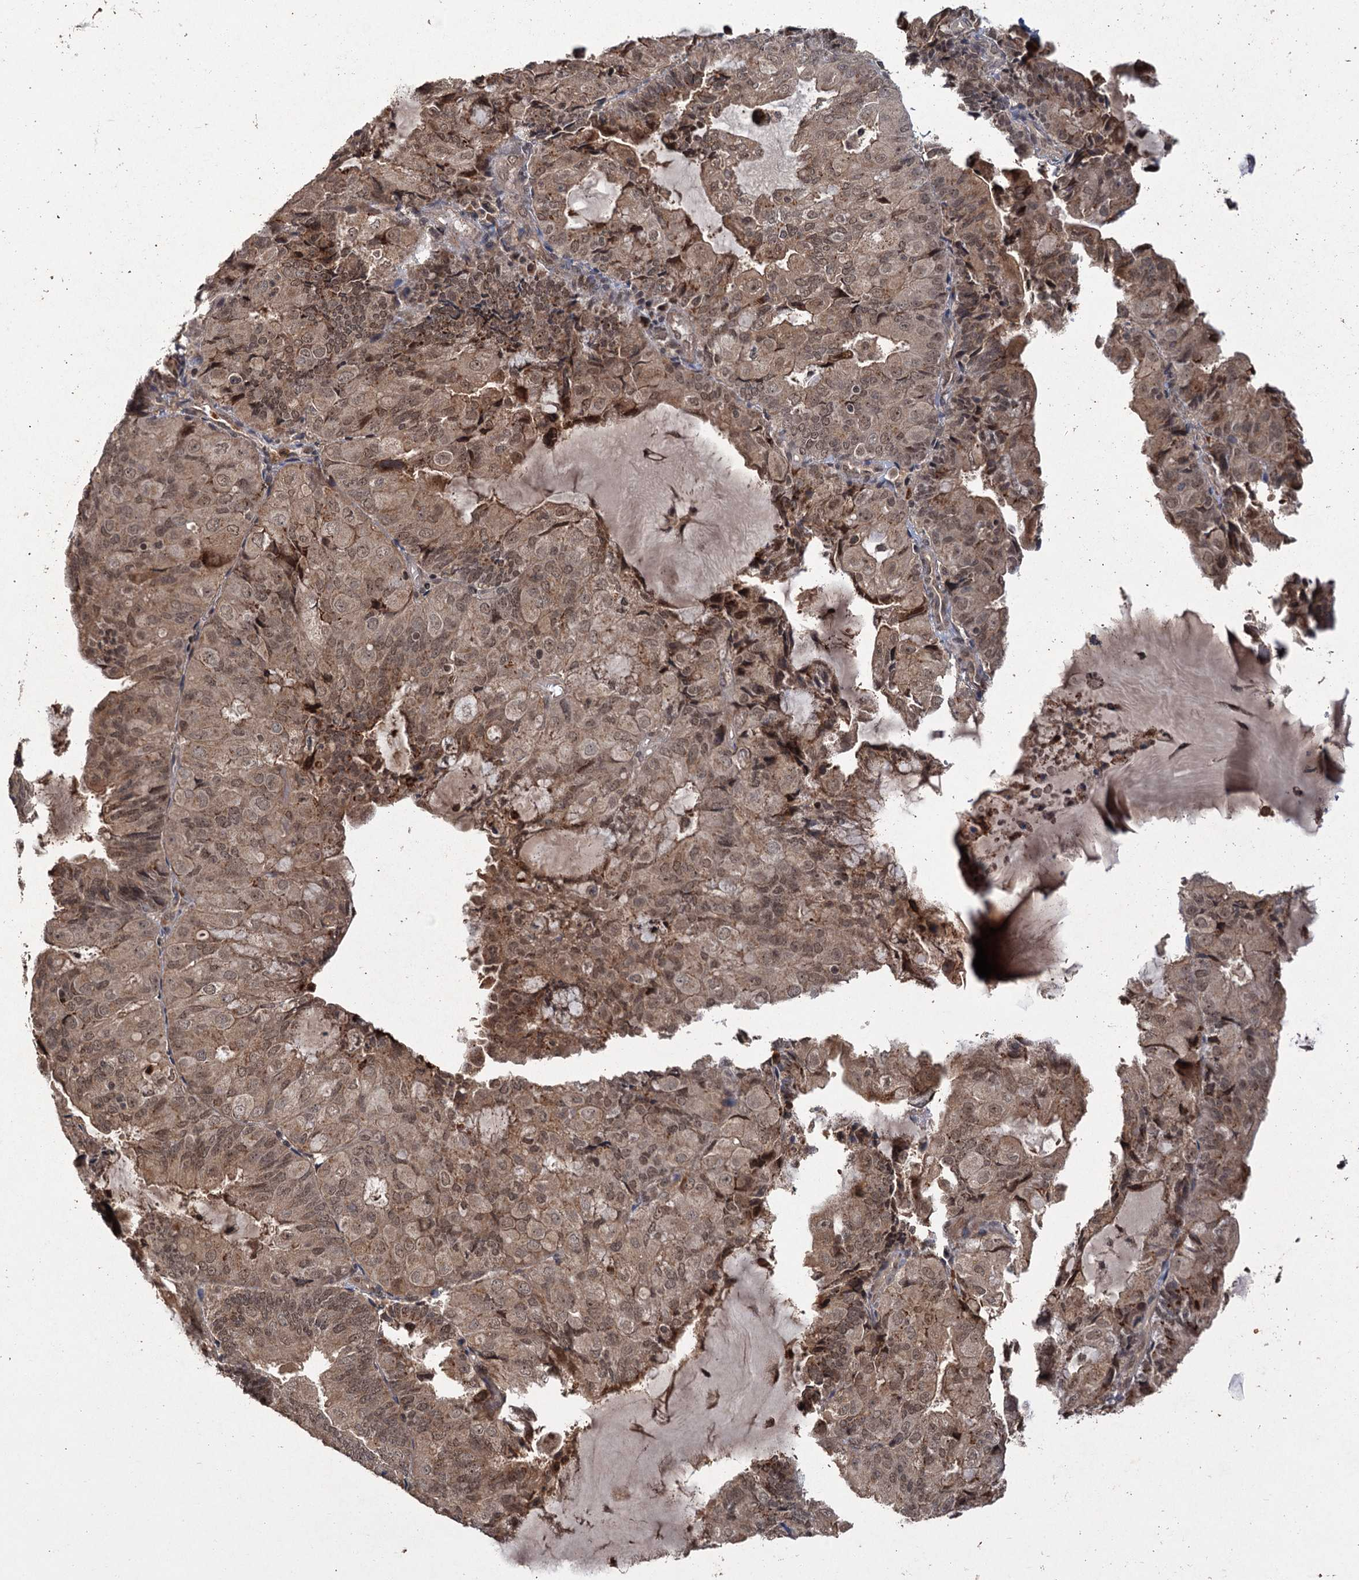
{"staining": {"intensity": "moderate", "quantity": ">75%", "location": "cytoplasmic/membranous,nuclear"}, "tissue": "endometrial cancer", "cell_type": "Tumor cells", "image_type": "cancer", "snomed": [{"axis": "morphology", "description": "Adenocarcinoma, NOS"}, {"axis": "topography", "description": "Endometrium"}], "caption": "Protein analysis of adenocarcinoma (endometrial) tissue displays moderate cytoplasmic/membranous and nuclear positivity in approximately >75% of tumor cells.", "gene": "KANSL2", "patient": {"sex": "female", "age": 81}}